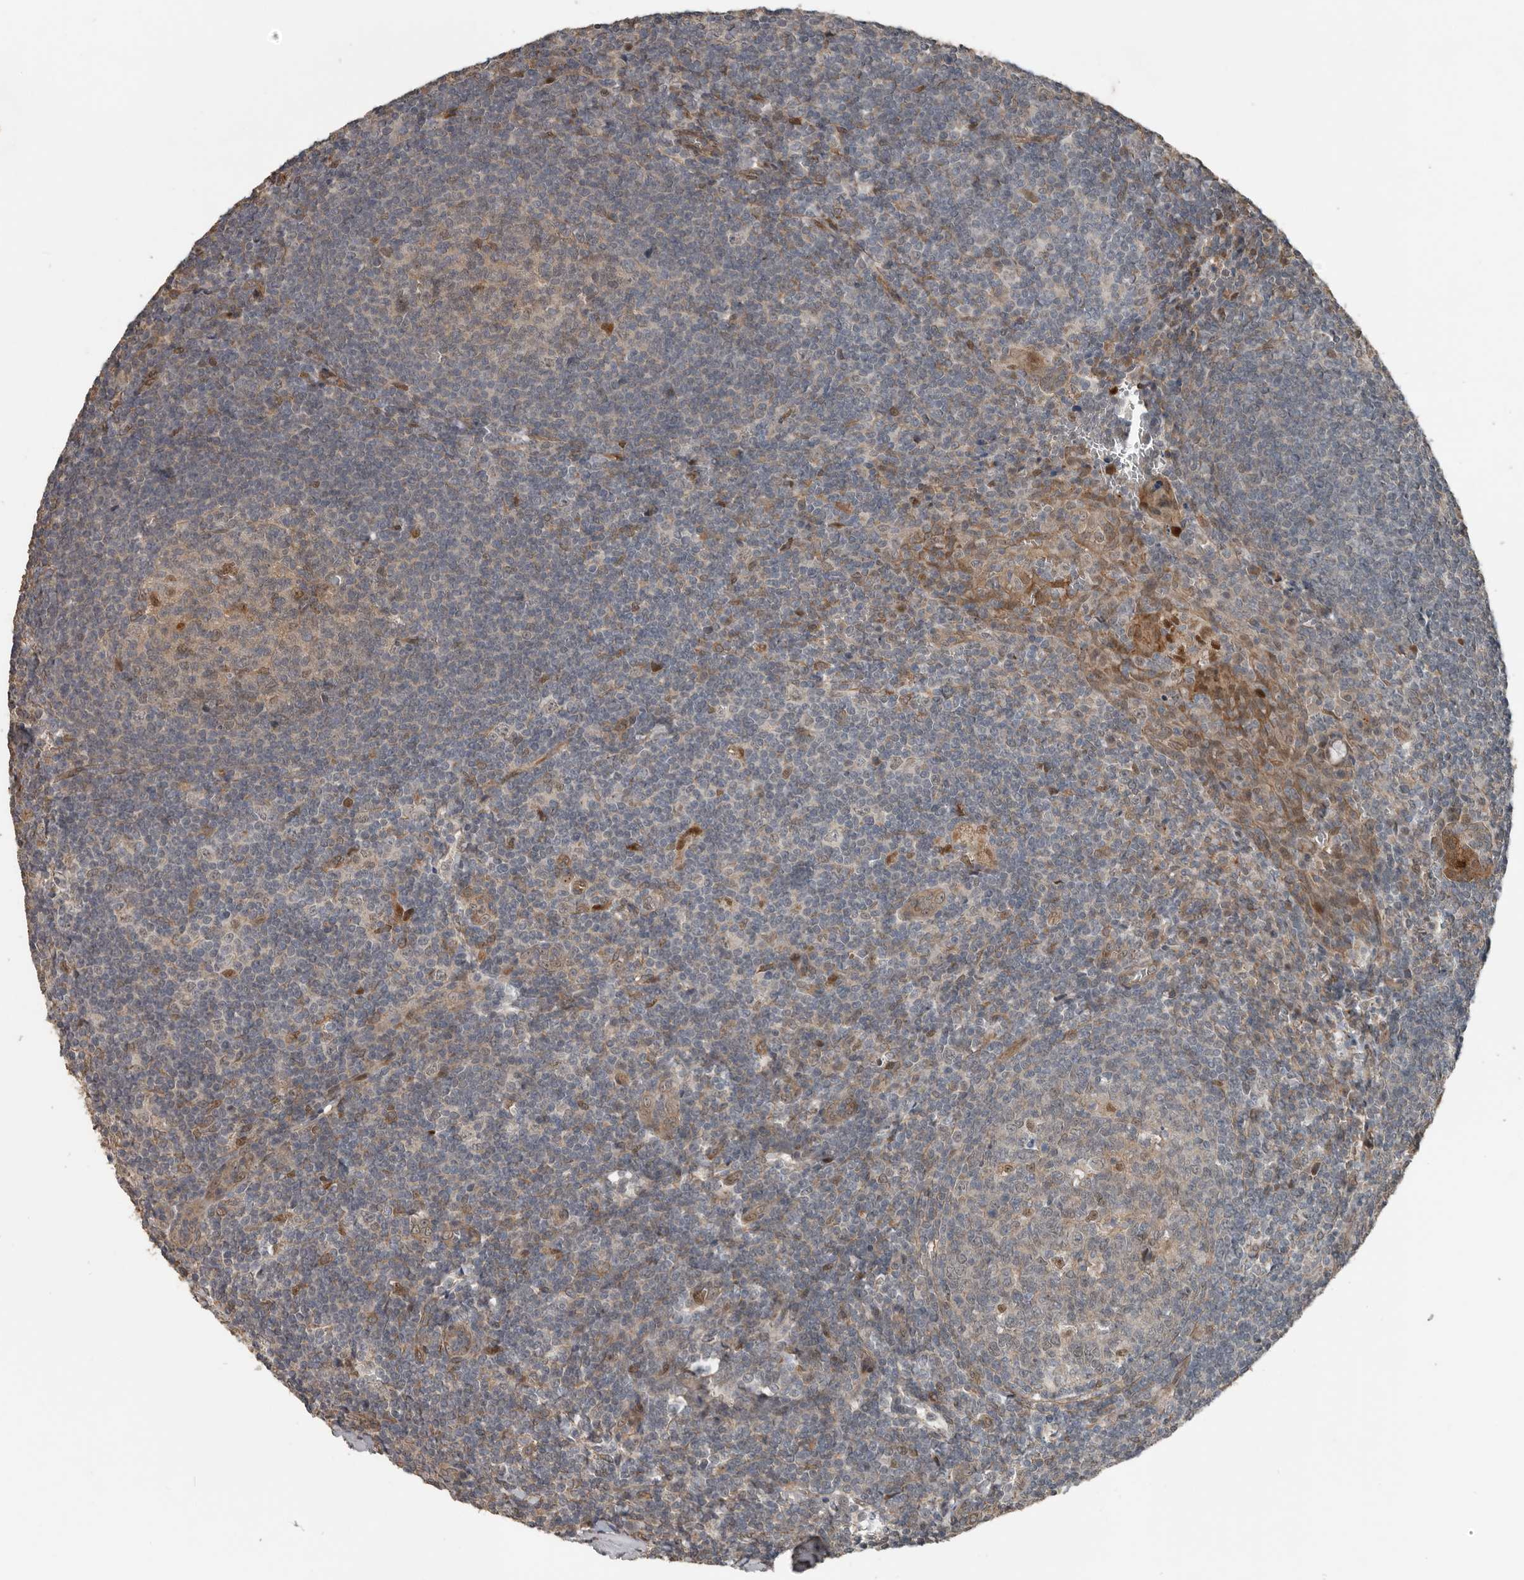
{"staining": {"intensity": "weak", "quantity": "25%-75%", "location": "cytoplasmic/membranous,nuclear"}, "tissue": "tonsil", "cell_type": "Germinal center cells", "image_type": "normal", "snomed": [{"axis": "morphology", "description": "Normal tissue, NOS"}, {"axis": "topography", "description": "Tonsil"}], "caption": "This image displays immunohistochemistry staining of unremarkable tonsil, with low weak cytoplasmic/membranous,nuclear staining in about 25%-75% of germinal center cells.", "gene": "YOD1", "patient": {"sex": "male", "age": 37}}